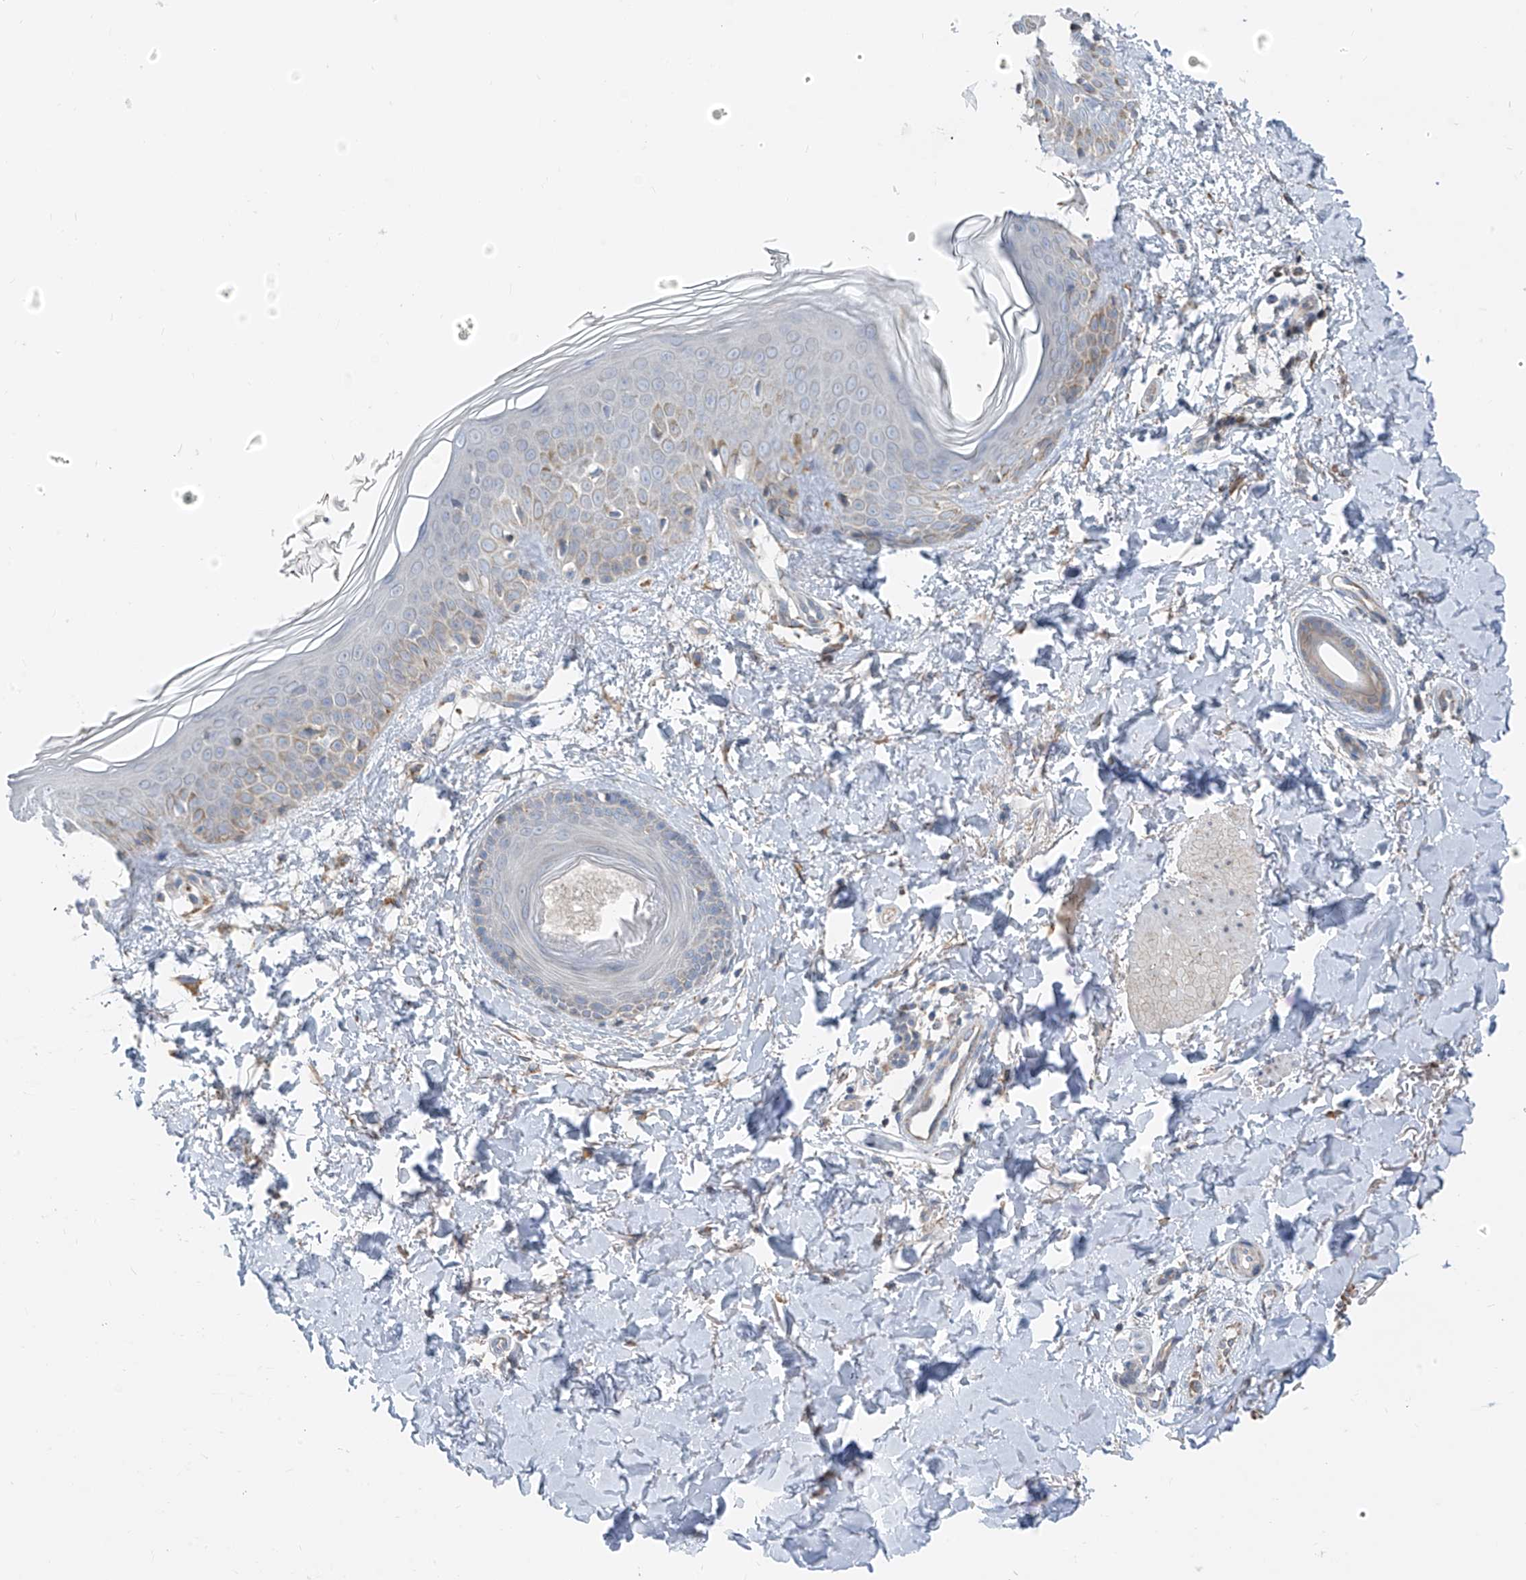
{"staining": {"intensity": "negative", "quantity": "none", "location": "none"}, "tissue": "skin", "cell_type": "Fibroblasts", "image_type": "normal", "snomed": [{"axis": "morphology", "description": "Normal tissue, NOS"}, {"axis": "topography", "description": "Skin"}], "caption": "Immunohistochemistry (IHC) of benign skin shows no expression in fibroblasts.", "gene": "EOMES", "patient": {"sex": "male", "age": 37}}